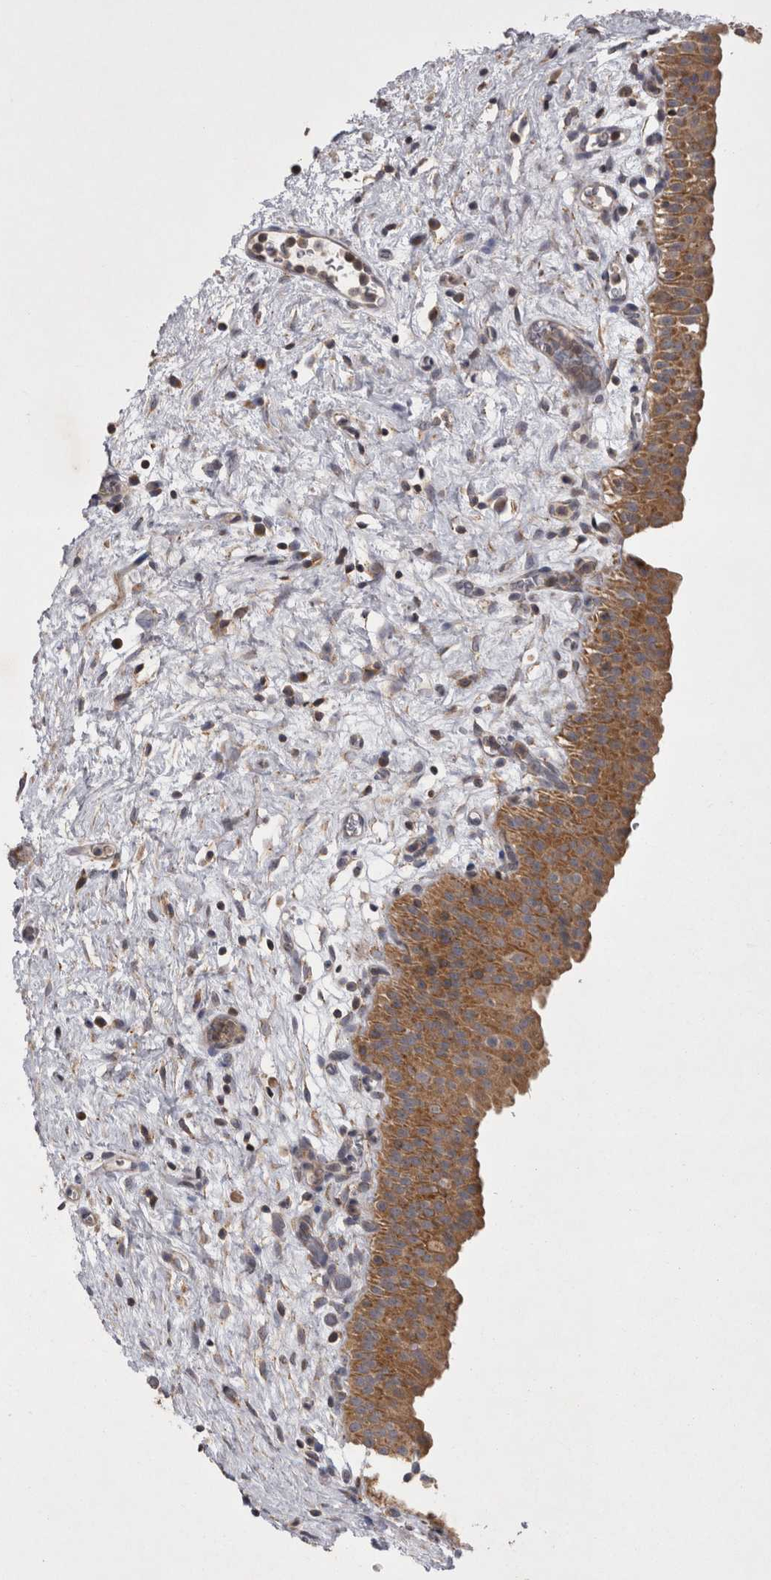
{"staining": {"intensity": "moderate", "quantity": ">75%", "location": "cytoplasmic/membranous"}, "tissue": "urinary bladder", "cell_type": "Urothelial cells", "image_type": "normal", "snomed": [{"axis": "morphology", "description": "Normal tissue, NOS"}, {"axis": "topography", "description": "Urinary bladder"}], "caption": "Urothelial cells reveal medium levels of moderate cytoplasmic/membranous staining in about >75% of cells in benign urinary bladder.", "gene": "TSPOAP1", "patient": {"sex": "male", "age": 82}}